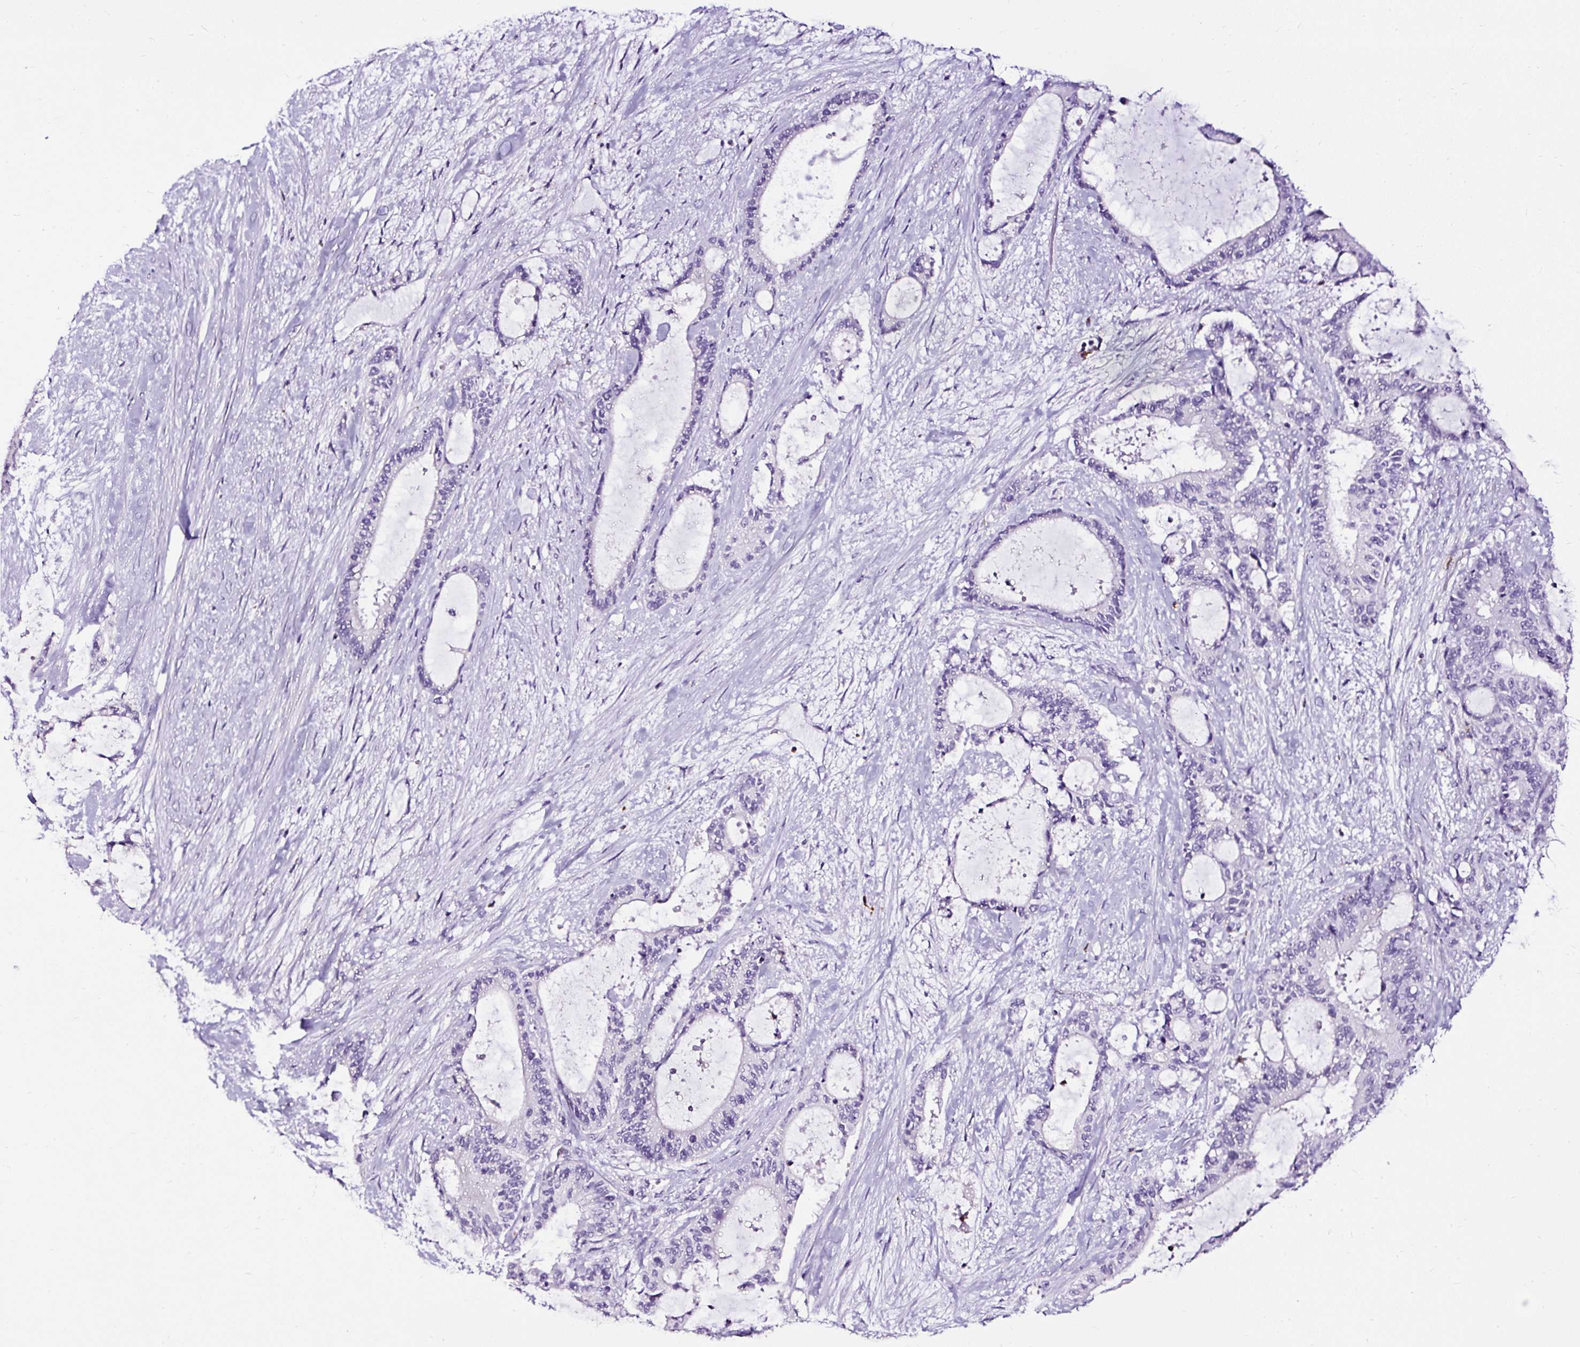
{"staining": {"intensity": "negative", "quantity": "none", "location": "none"}, "tissue": "liver cancer", "cell_type": "Tumor cells", "image_type": "cancer", "snomed": [{"axis": "morphology", "description": "Normal tissue, NOS"}, {"axis": "morphology", "description": "Cholangiocarcinoma"}, {"axis": "topography", "description": "Liver"}, {"axis": "topography", "description": "Peripheral nerve tissue"}], "caption": "The photomicrograph displays no staining of tumor cells in cholangiocarcinoma (liver). (Stains: DAB immunohistochemistry with hematoxylin counter stain, Microscopy: brightfield microscopy at high magnification).", "gene": "SLC7A8", "patient": {"sex": "female", "age": 73}}